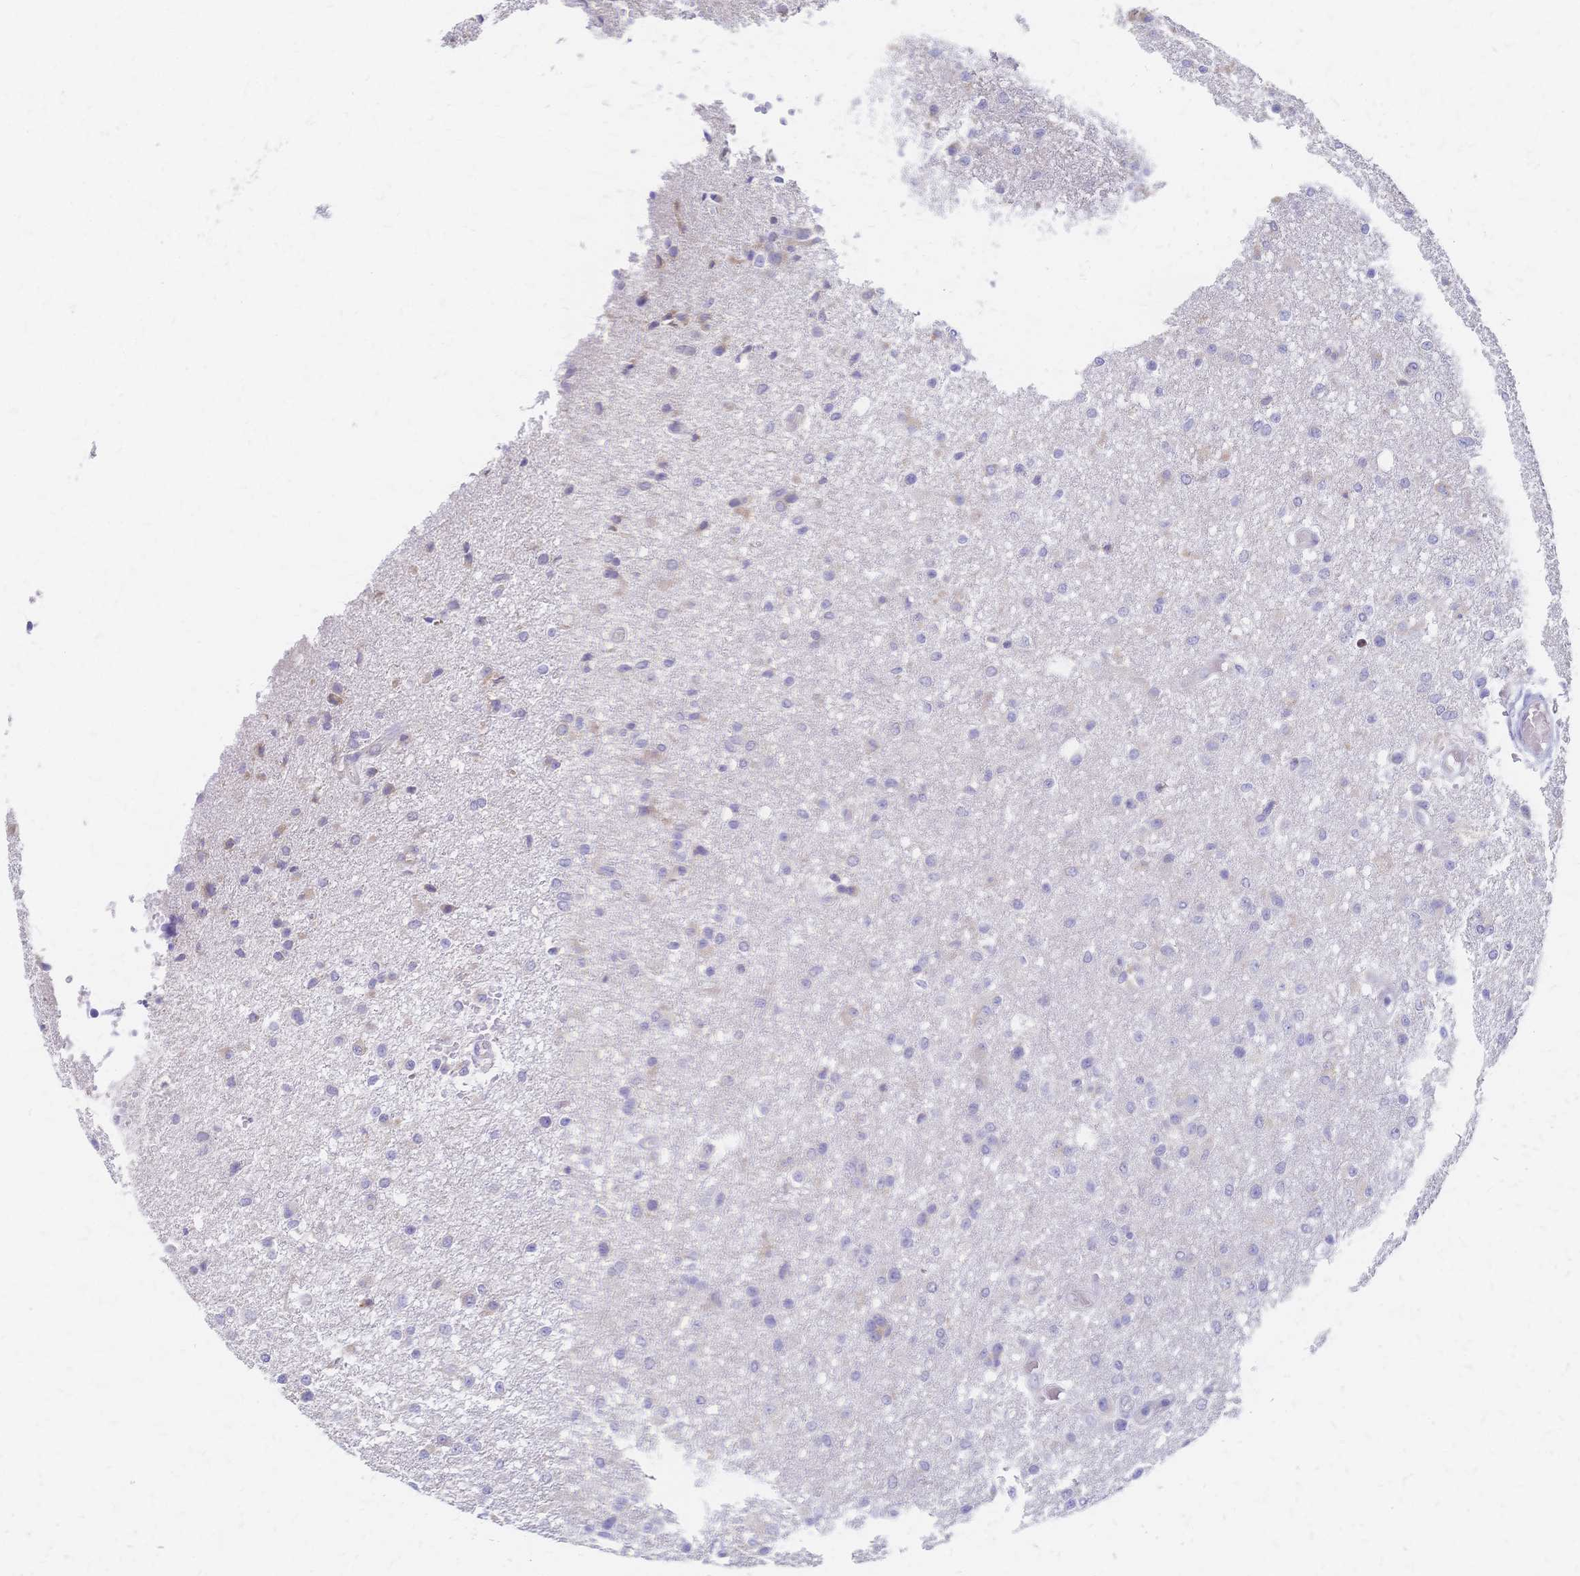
{"staining": {"intensity": "negative", "quantity": "none", "location": "none"}, "tissue": "glioma", "cell_type": "Tumor cells", "image_type": "cancer", "snomed": [{"axis": "morphology", "description": "Glioma, malignant, Low grade"}, {"axis": "topography", "description": "Brain"}], "caption": "Photomicrograph shows no protein expression in tumor cells of malignant glioma (low-grade) tissue.", "gene": "CYB5A", "patient": {"sex": "male", "age": 26}}